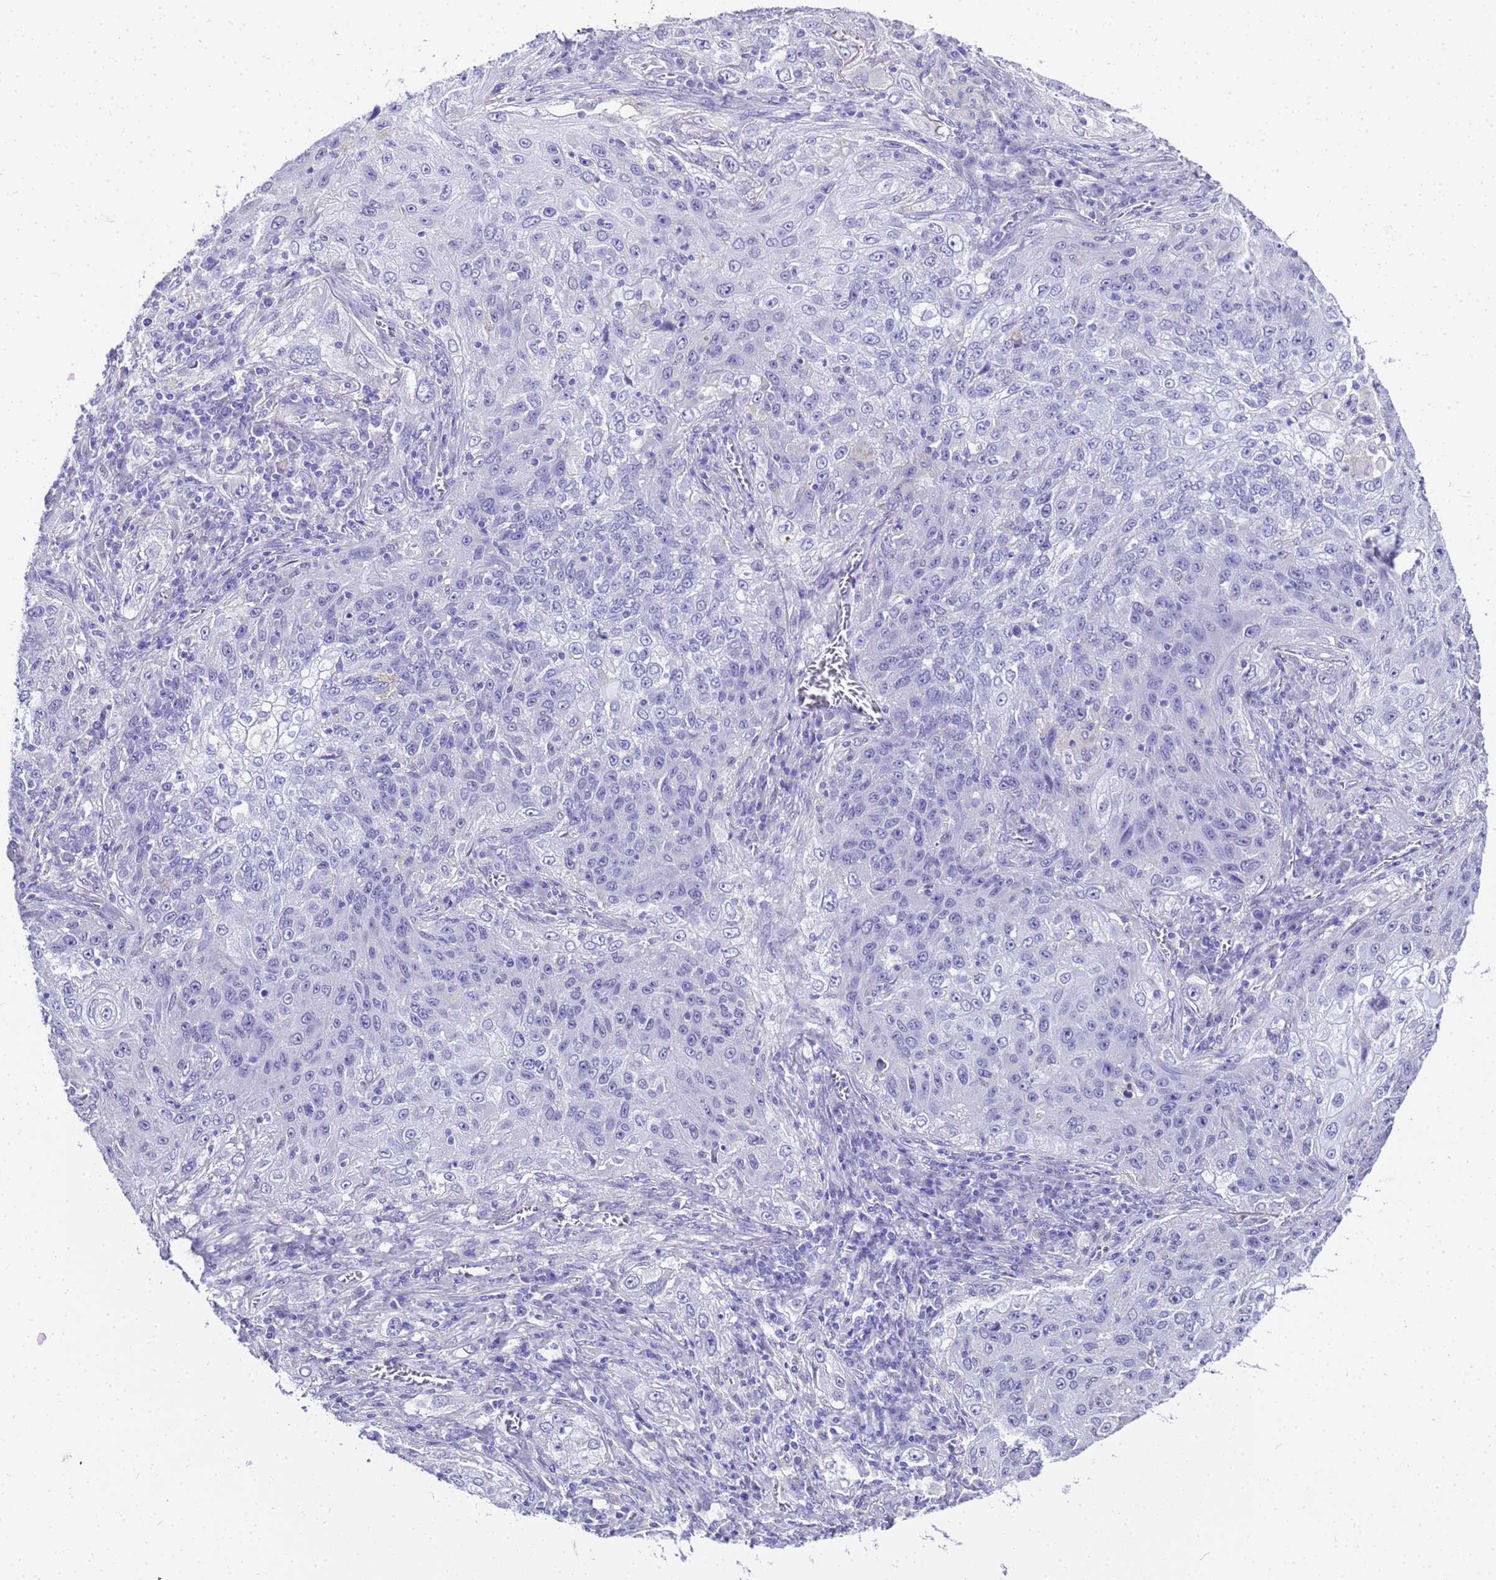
{"staining": {"intensity": "negative", "quantity": "none", "location": "none"}, "tissue": "lung cancer", "cell_type": "Tumor cells", "image_type": "cancer", "snomed": [{"axis": "morphology", "description": "Squamous cell carcinoma, NOS"}, {"axis": "topography", "description": "Lung"}], "caption": "A high-resolution photomicrograph shows immunohistochemistry (IHC) staining of lung squamous cell carcinoma, which exhibits no significant positivity in tumor cells.", "gene": "HSPB6", "patient": {"sex": "female", "age": 69}}